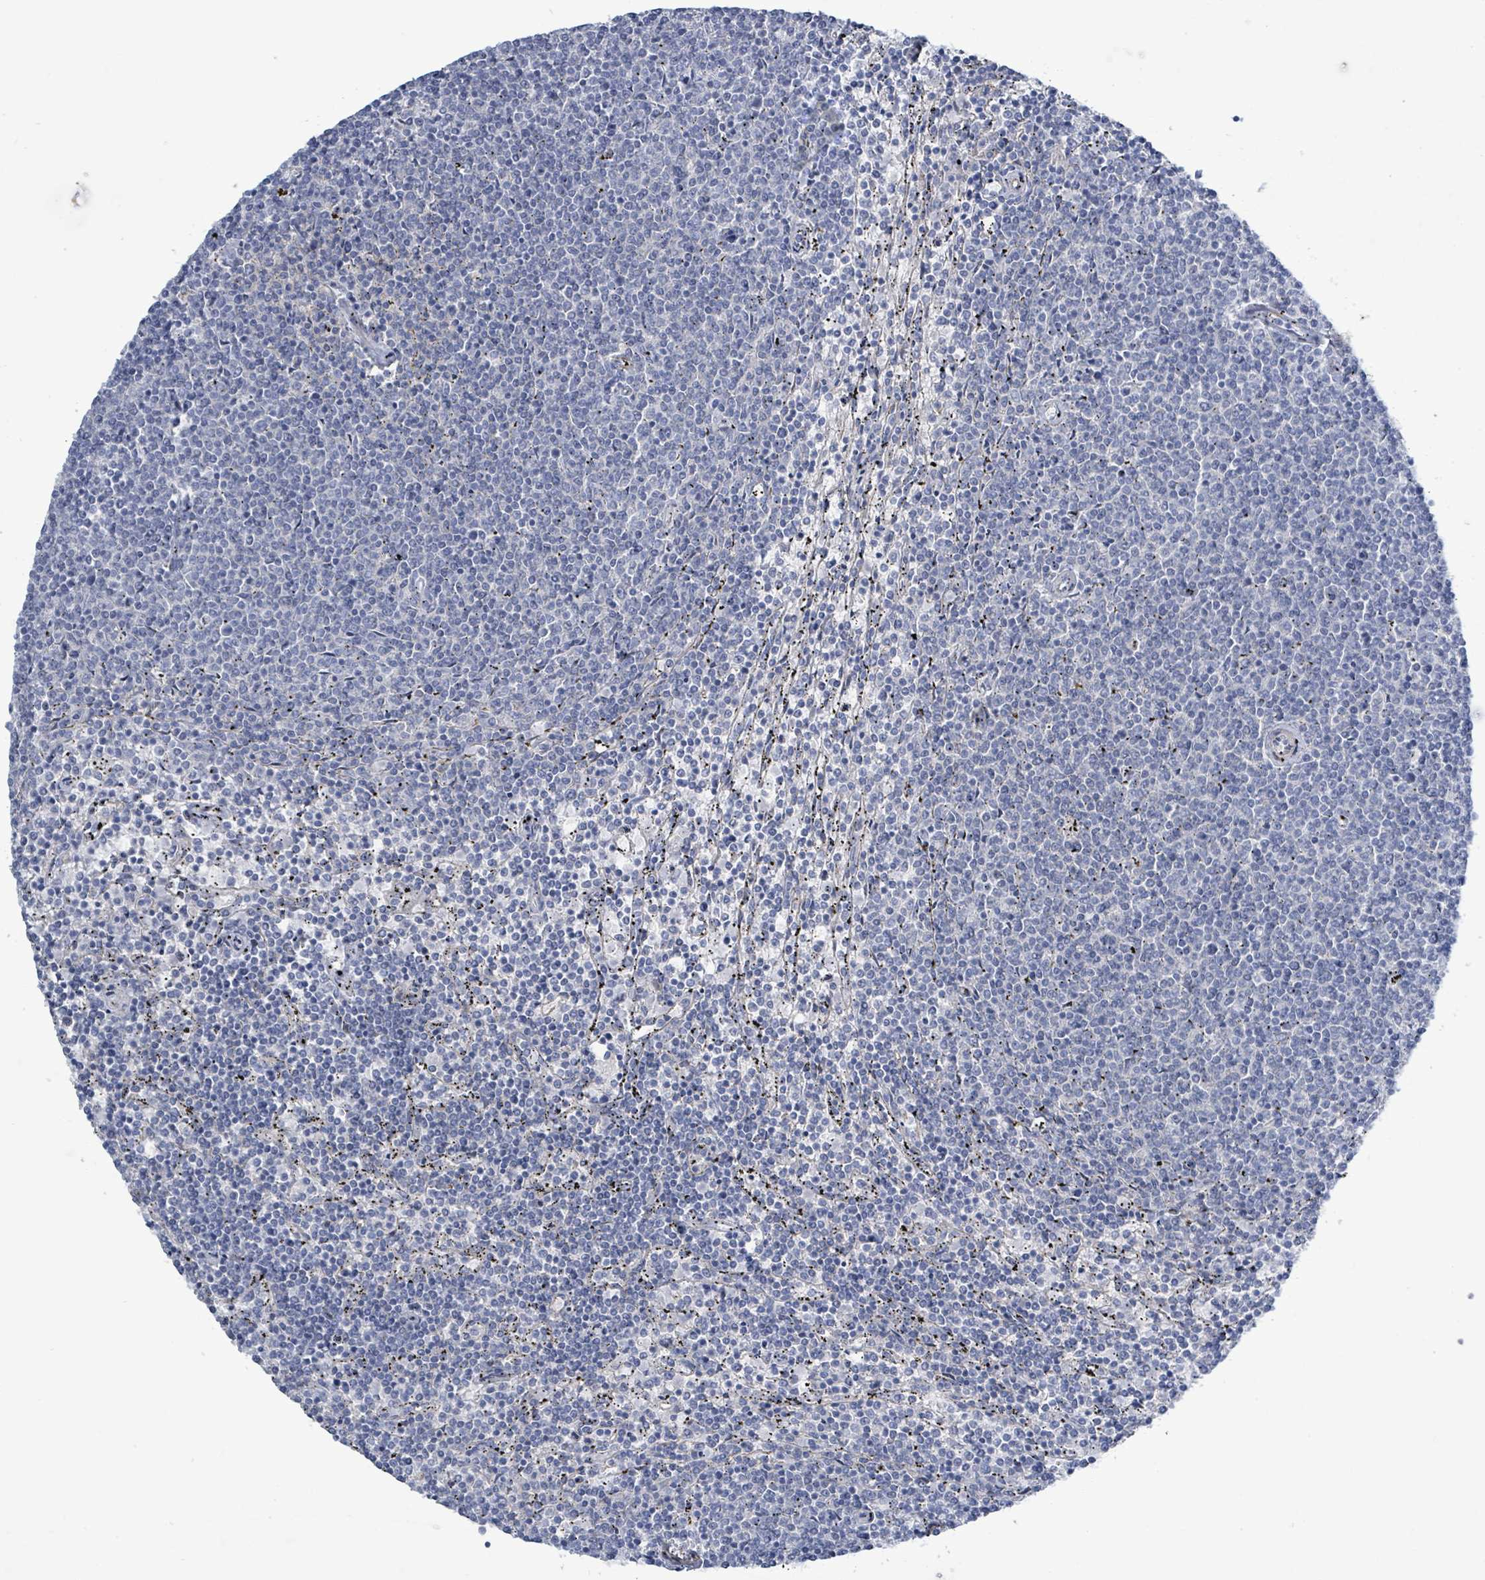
{"staining": {"intensity": "negative", "quantity": "none", "location": "none"}, "tissue": "lymphoma", "cell_type": "Tumor cells", "image_type": "cancer", "snomed": [{"axis": "morphology", "description": "Malignant lymphoma, non-Hodgkin's type, Low grade"}, {"axis": "topography", "description": "Spleen"}], "caption": "IHC of lymphoma displays no expression in tumor cells.", "gene": "DMRTC1B", "patient": {"sex": "female", "age": 50}}